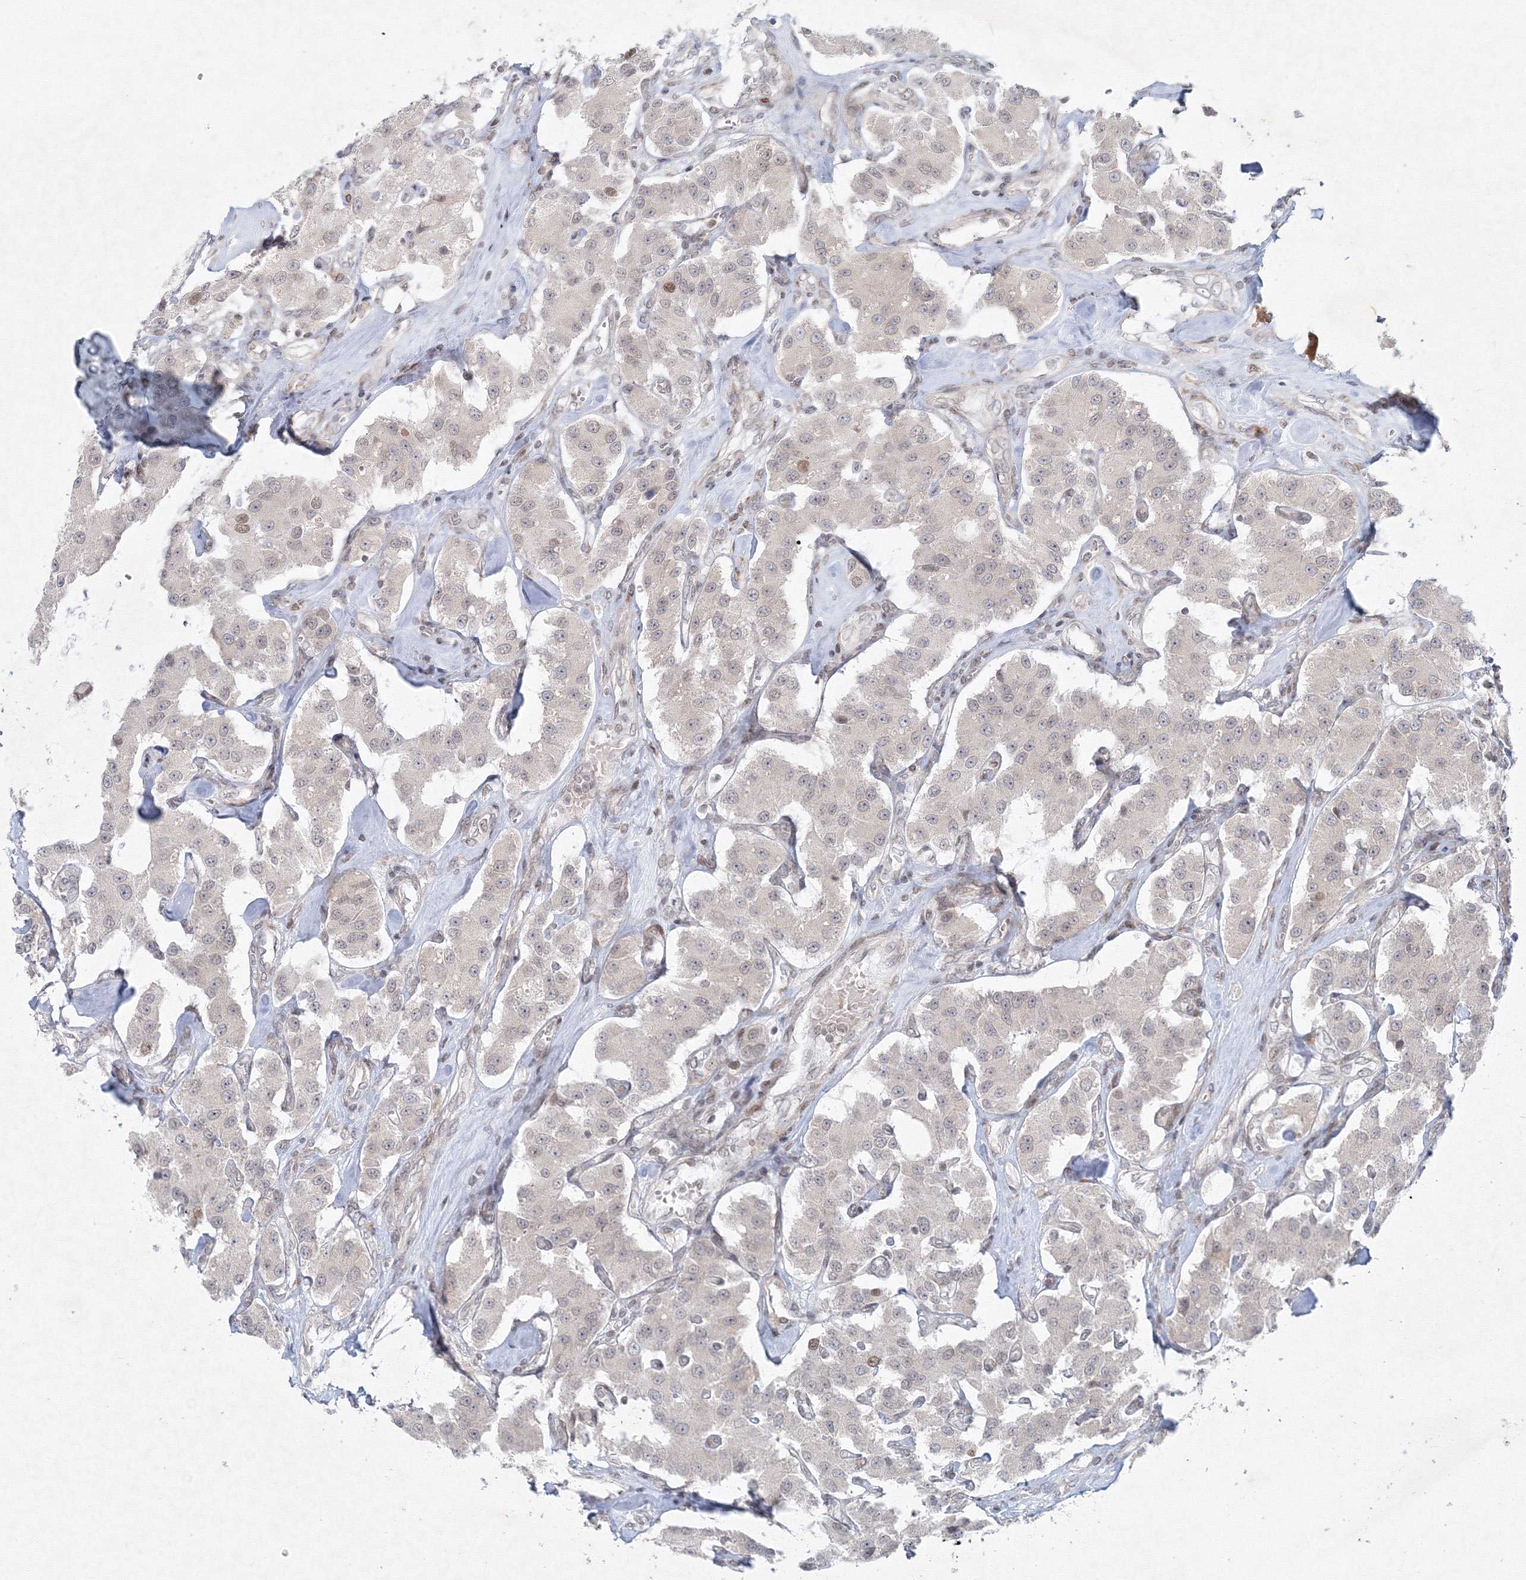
{"staining": {"intensity": "moderate", "quantity": "<25%", "location": "nuclear"}, "tissue": "carcinoid", "cell_type": "Tumor cells", "image_type": "cancer", "snomed": [{"axis": "morphology", "description": "Carcinoid, malignant, NOS"}, {"axis": "topography", "description": "Pancreas"}], "caption": "This micrograph exhibits IHC staining of carcinoid (malignant), with low moderate nuclear positivity in approximately <25% of tumor cells.", "gene": "KIF4A", "patient": {"sex": "male", "age": 41}}